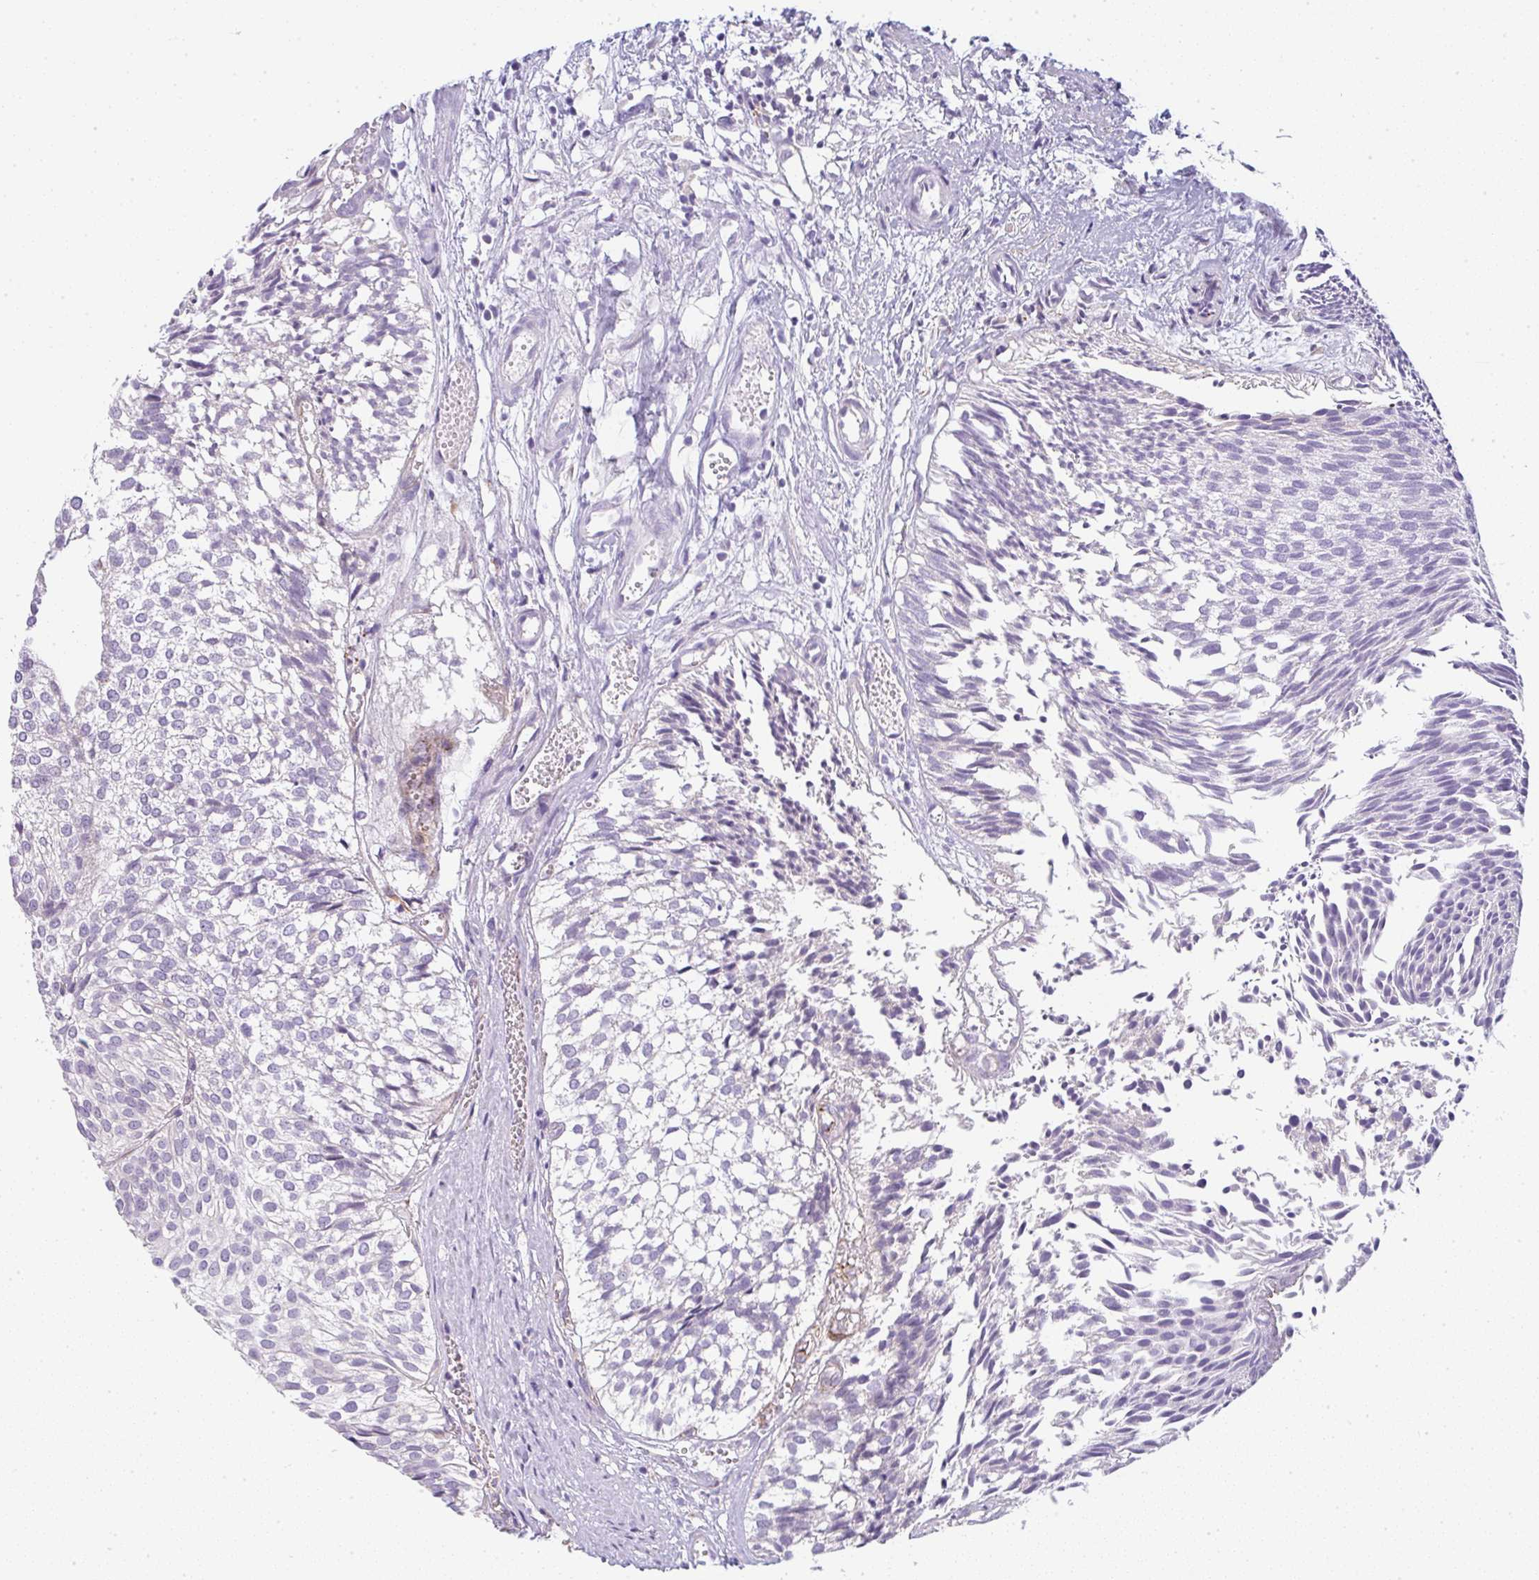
{"staining": {"intensity": "negative", "quantity": "none", "location": "none"}, "tissue": "urothelial cancer", "cell_type": "Tumor cells", "image_type": "cancer", "snomed": [{"axis": "morphology", "description": "Urothelial carcinoma, Low grade"}, {"axis": "topography", "description": "Urinary bladder"}], "caption": "Immunohistochemistry (IHC) of urothelial carcinoma (low-grade) displays no staining in tumor cells.", "gene": "LPAR4", "patient": {"sex": "male", "age": 91}}